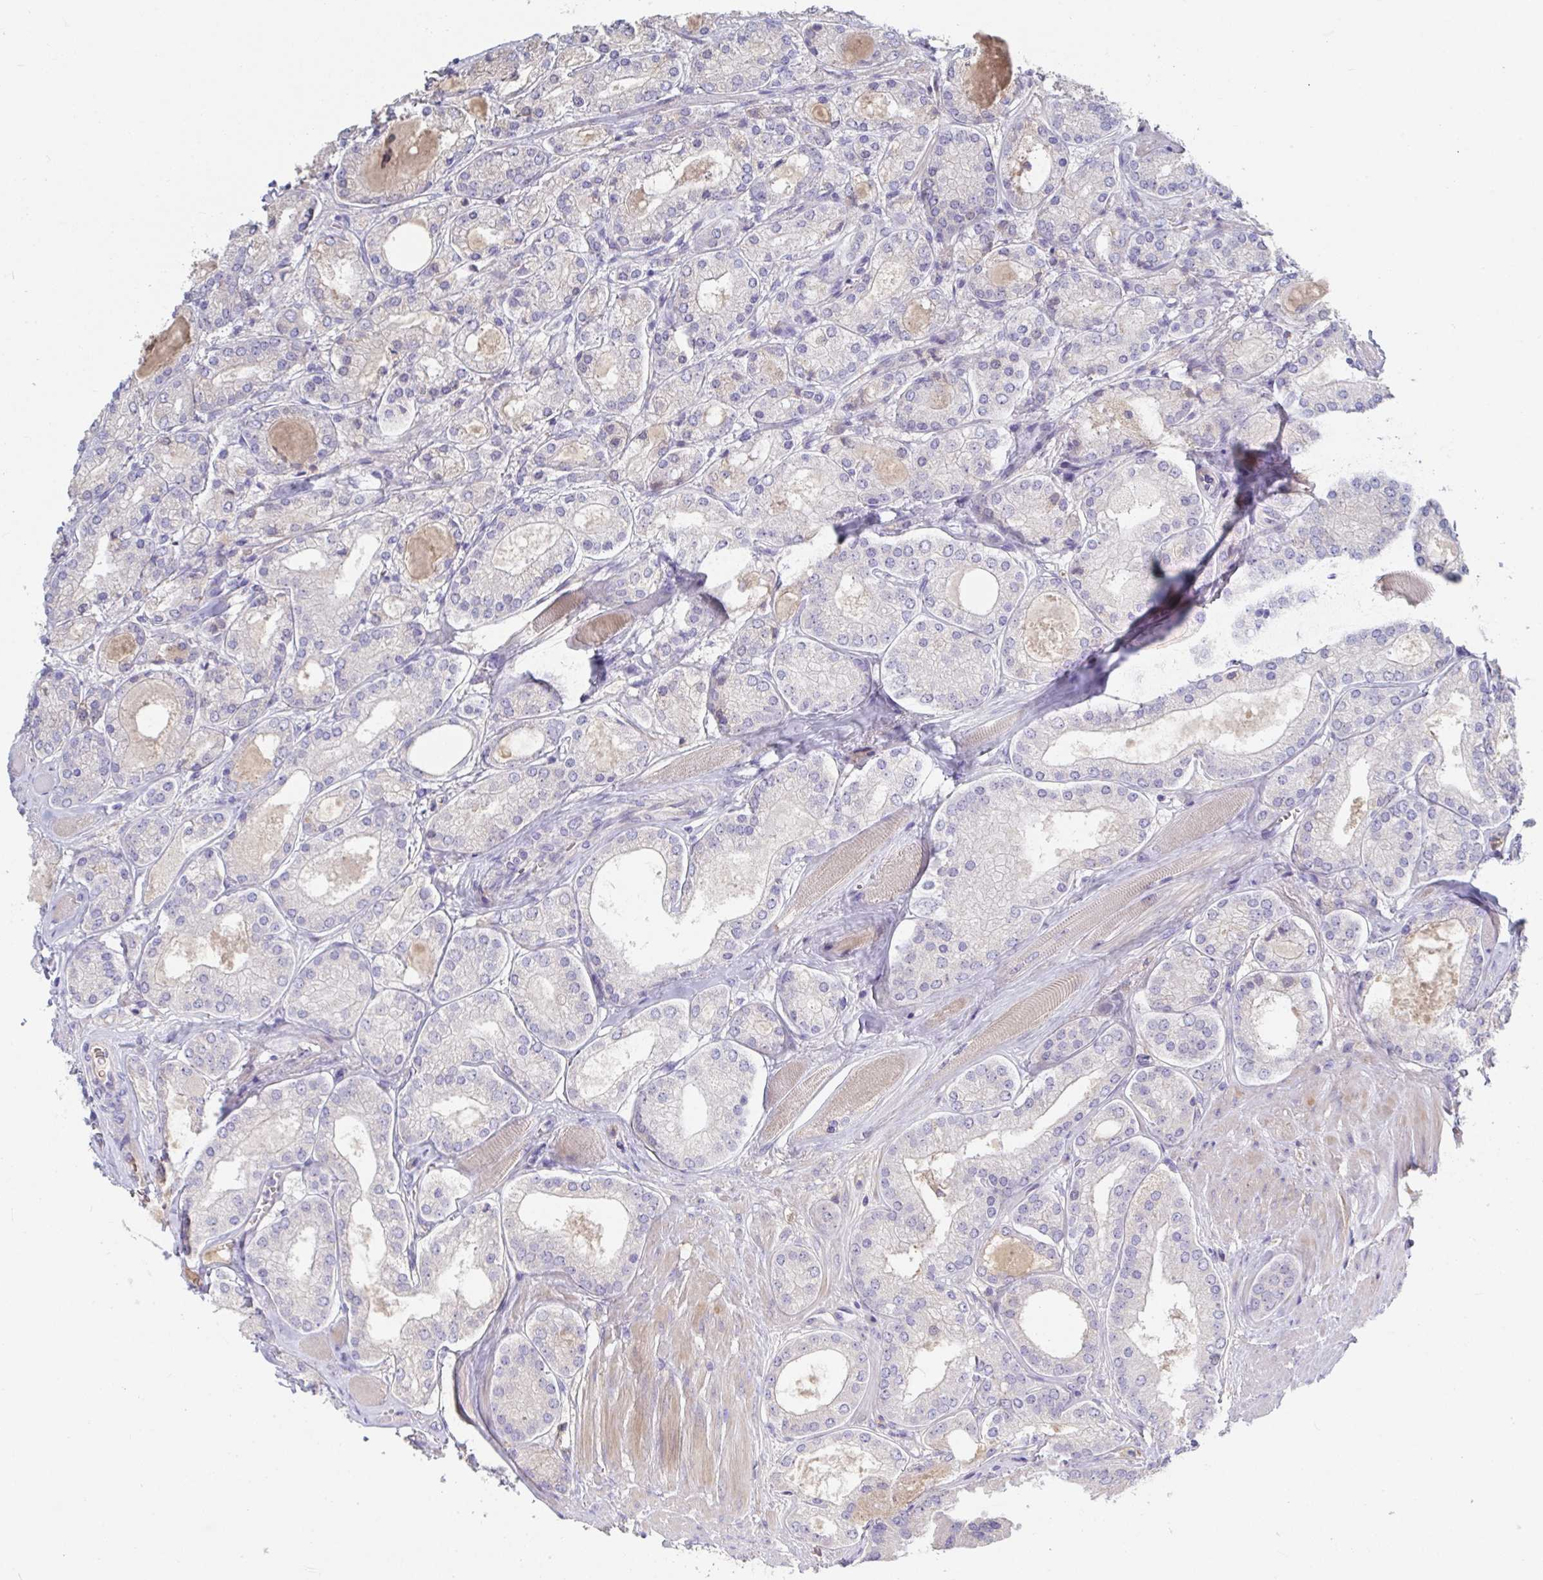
{"staining": {"intensity": "negative", "quantity": "none", "location": "none"}, "tissue": "prostate cancer", "cell_type": "Tumor cells", "image_type": "cancer", "snomed": [{"axis": "morphology", "description": "Adenocarcinoma, High grade"}, {"axis": "topography", "description": "Prostate"}], "caption": "Tumor cells are negative for brown protein staining in prostate adenocarcinoma (high-grade). The staining is performed using DAB brown chromogen with nuclei counter-stained in using hematoxylin.", "gene": "ANO5", "patient": {"sex": "male", "age": 67}}